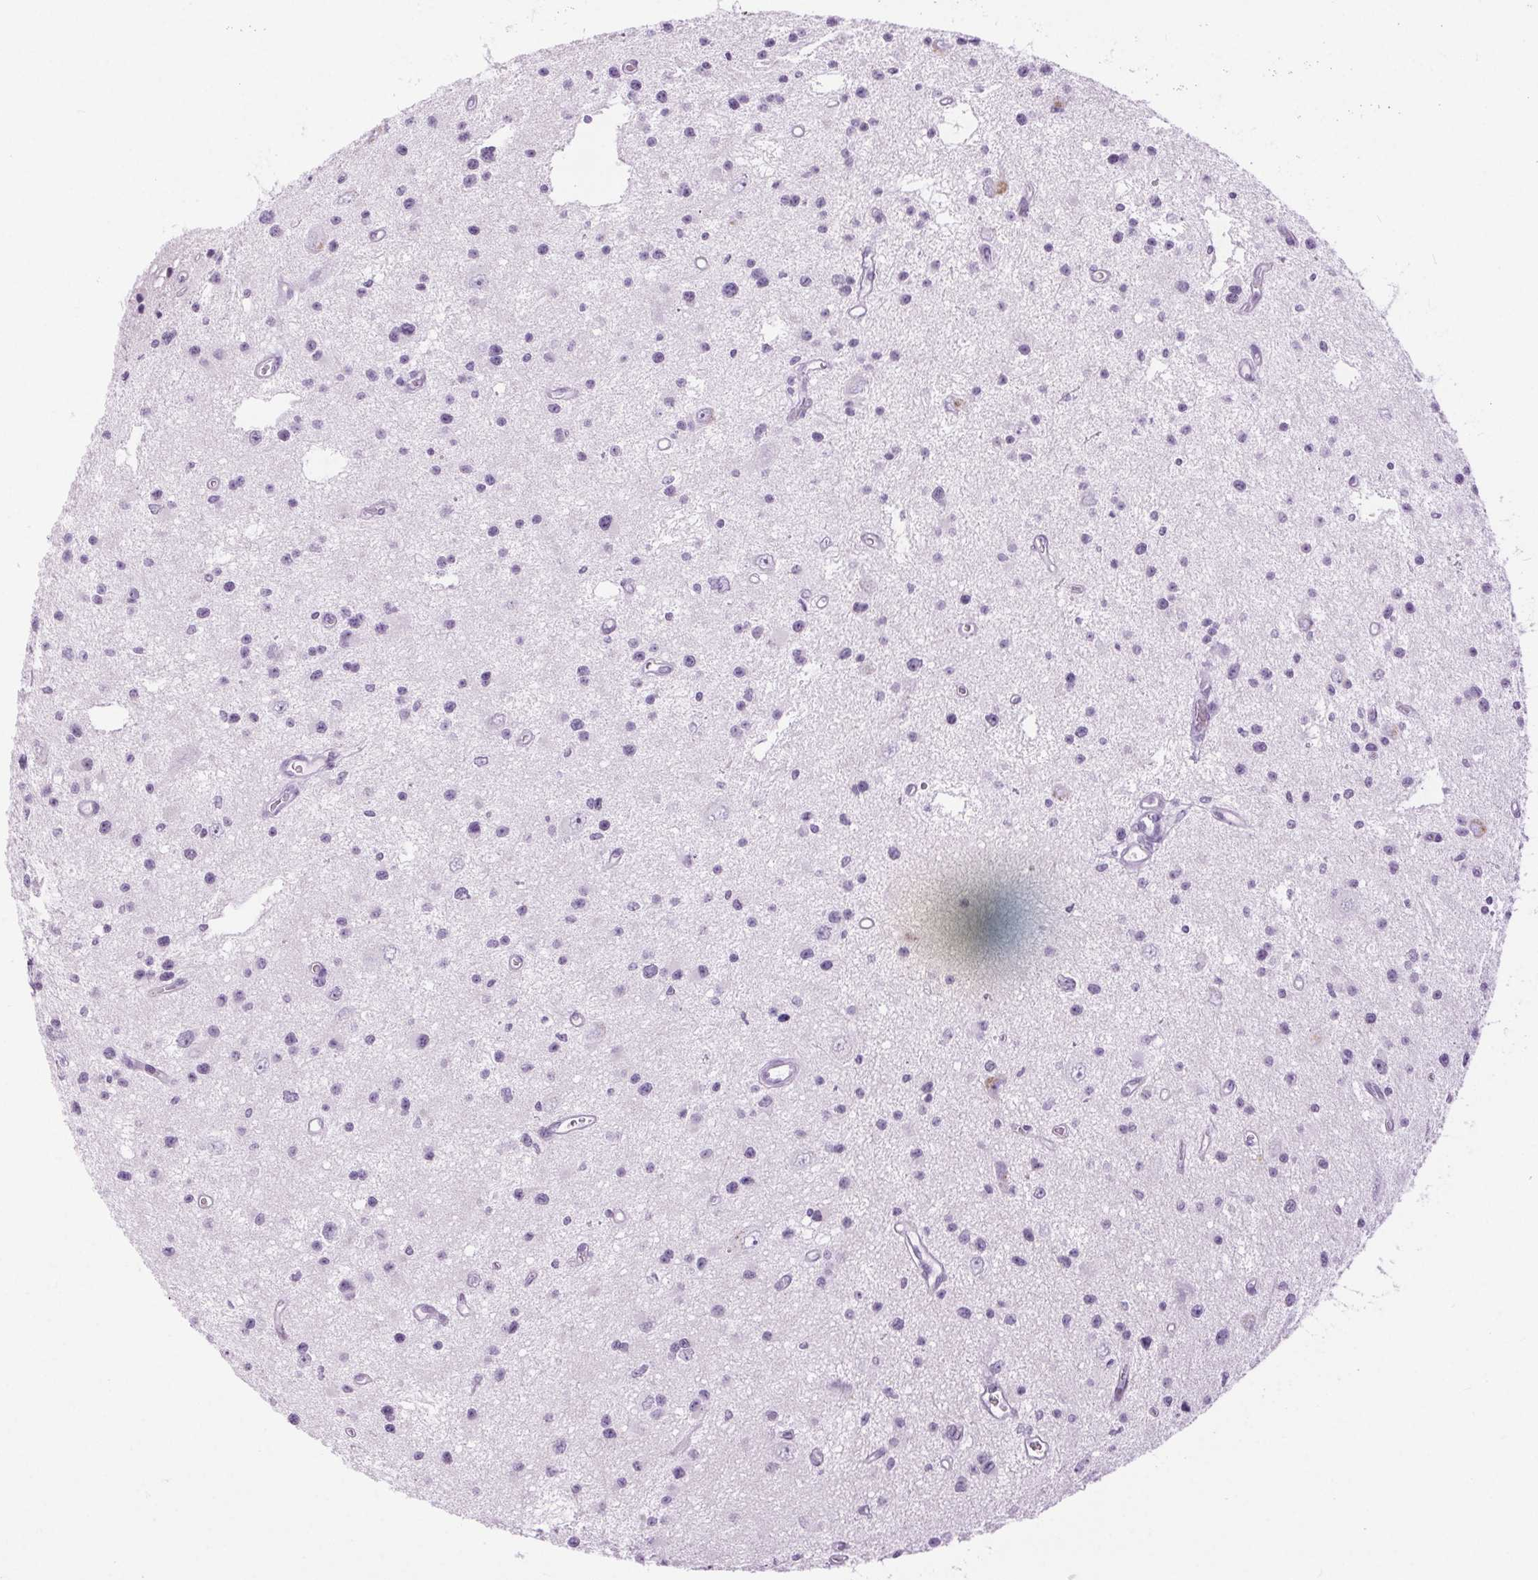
{"staining": {"intensity": "negative", "quantity": "none", "location": "none"}, "tissue": "glioma", "cell_type": "Tumor cells", "image_type": "cancer", "snomed": [{"axis": "morphology", "description": "Glioma, malignant, Low grade"}, {"axis": "topography", "description": "Brain"}], "caption": "DAB immunohistochemical staining of glioma shows no significant staining in tumor cells.", "gene": "BEND2", "patient": {"sex": "male", "age": 43}}